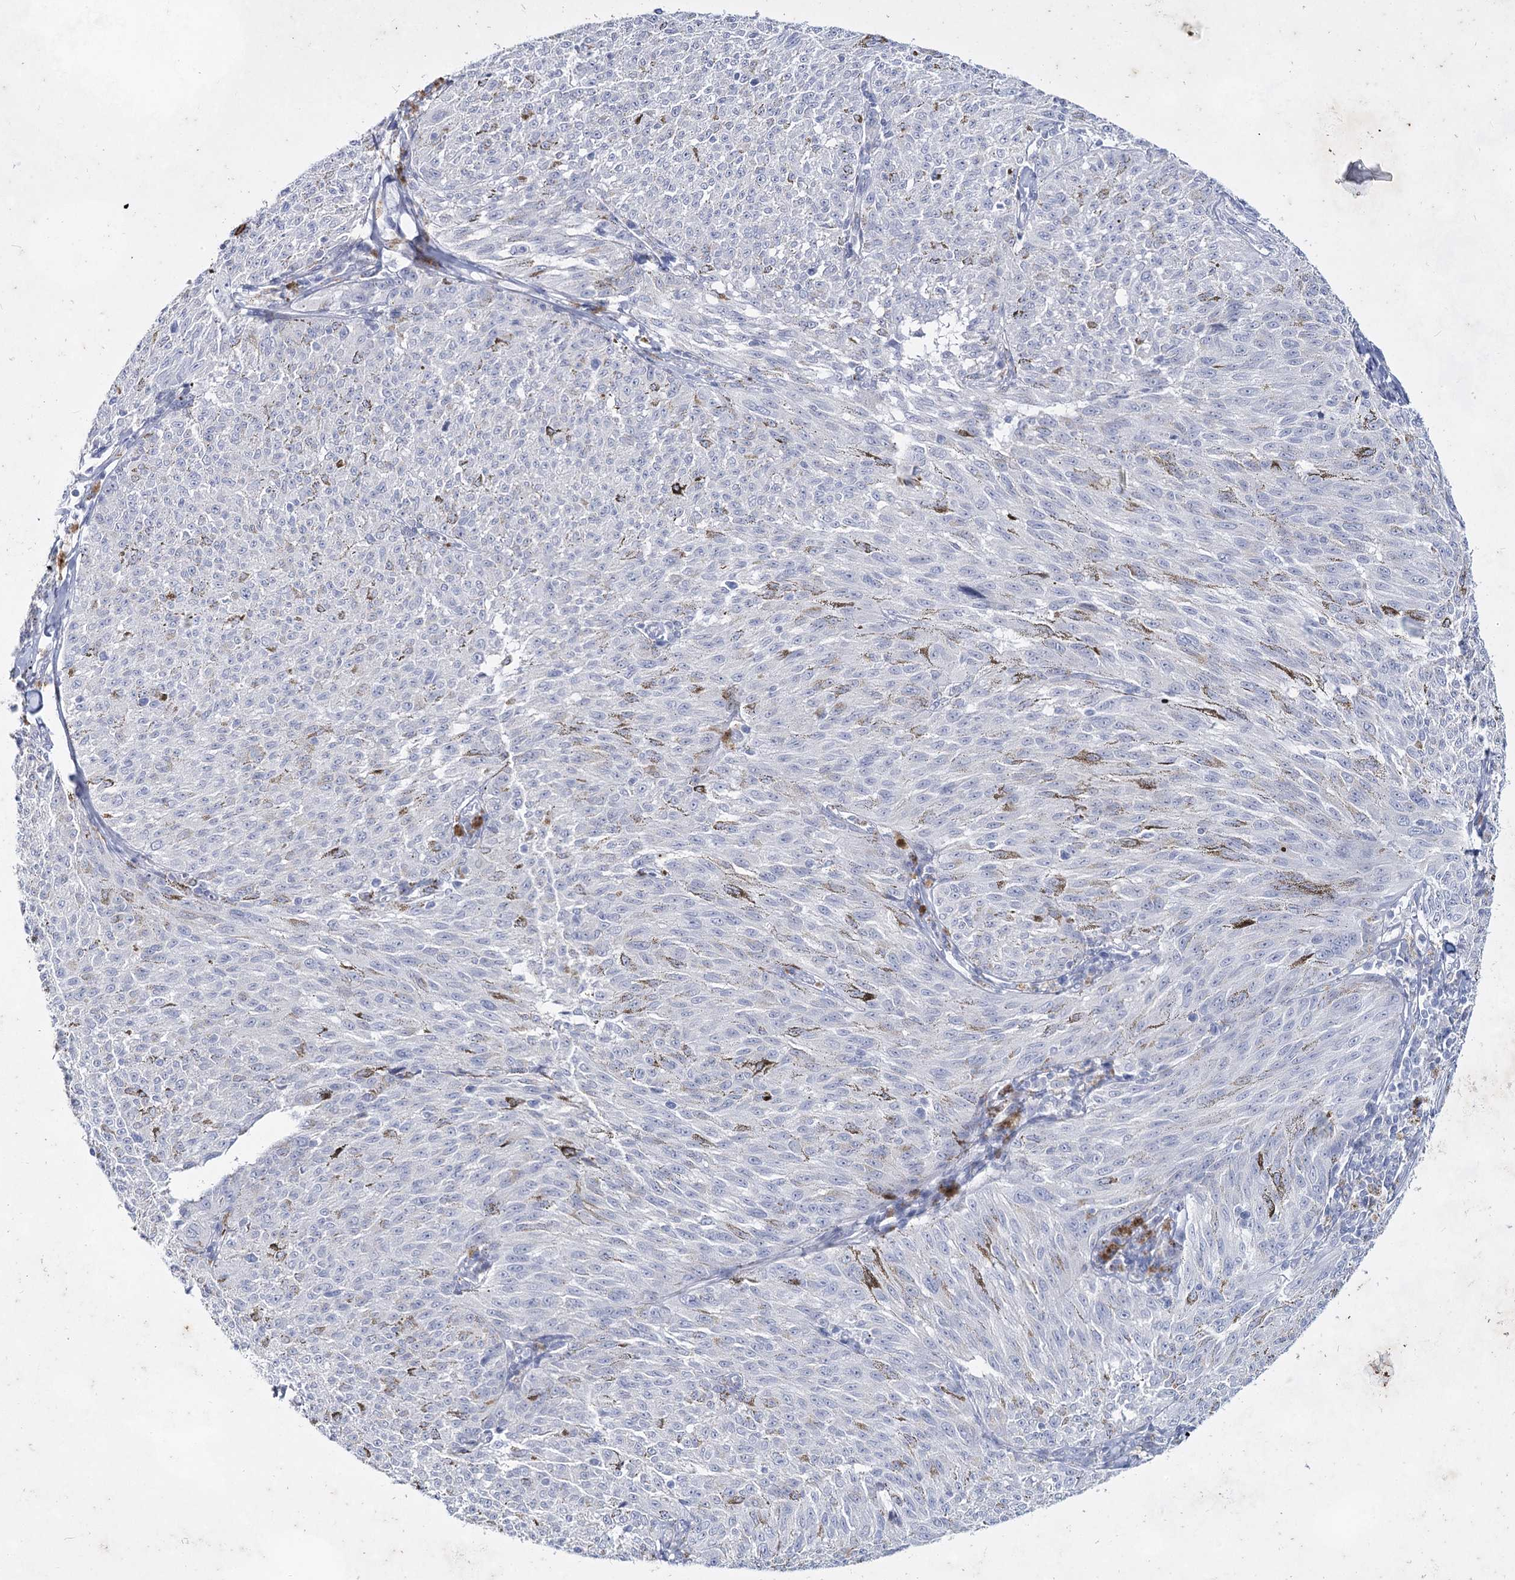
{"staining": {"intensity": "negative", "quantity": "none", "location": "none"}, "tissue": "melanoma", "cell_type": "Tumor cells", "image_type": "cancer", "snomed": [{"axis": "morphology", "description": "Malignant melanoma, NOS"}, {"axis": "topography", "description": "Skin"}], "caption": "An immunohistochemistry photomicrograph of melanoma is shown. There is no staining in tumor cells of melanoma.", "gene": "CCDC73", "patient": {"sex": "female", "age": 72}}